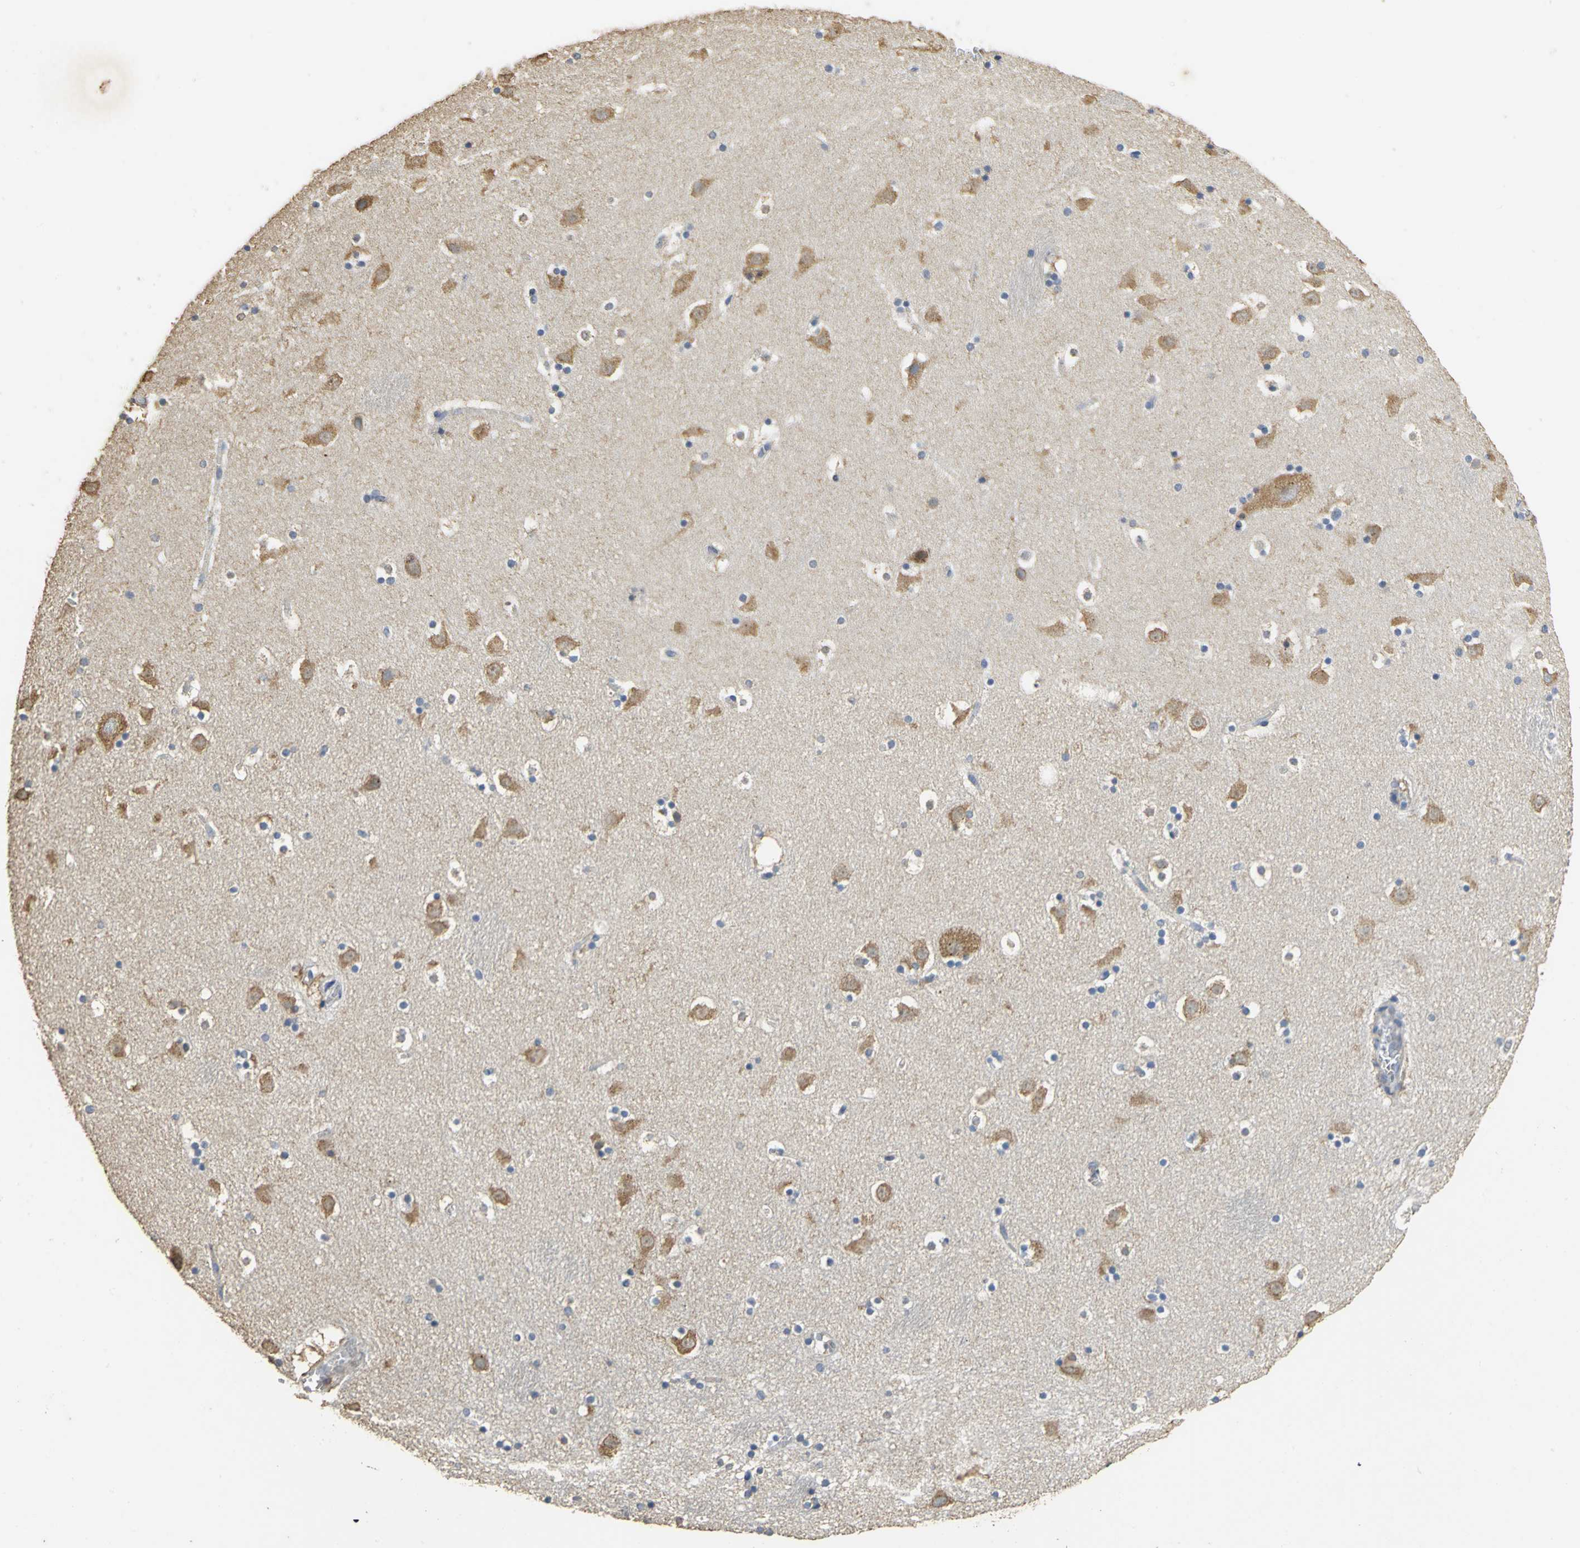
{"staining": {"intensity": "negative", "quantity": "none", "location": "none"}, "tissue": "caudate", "cell_type": "Glial cells", "image_type": "normal", "snomed": [{"axis": "morphology", "description": "Normal tissue, NOS"}, {"axis": "topography", "description": "Lateral ventricle wall"}], "caption": "Histopathology image shows no significant protein staining in glial cells of benign caudate. (Brightfield microscopy of DAB (3,3'-diaminobenzidine) immunohistochemistry at high magnification).", "gene": "ACSL4", "patient": {"sex": "male", "age": 45}}